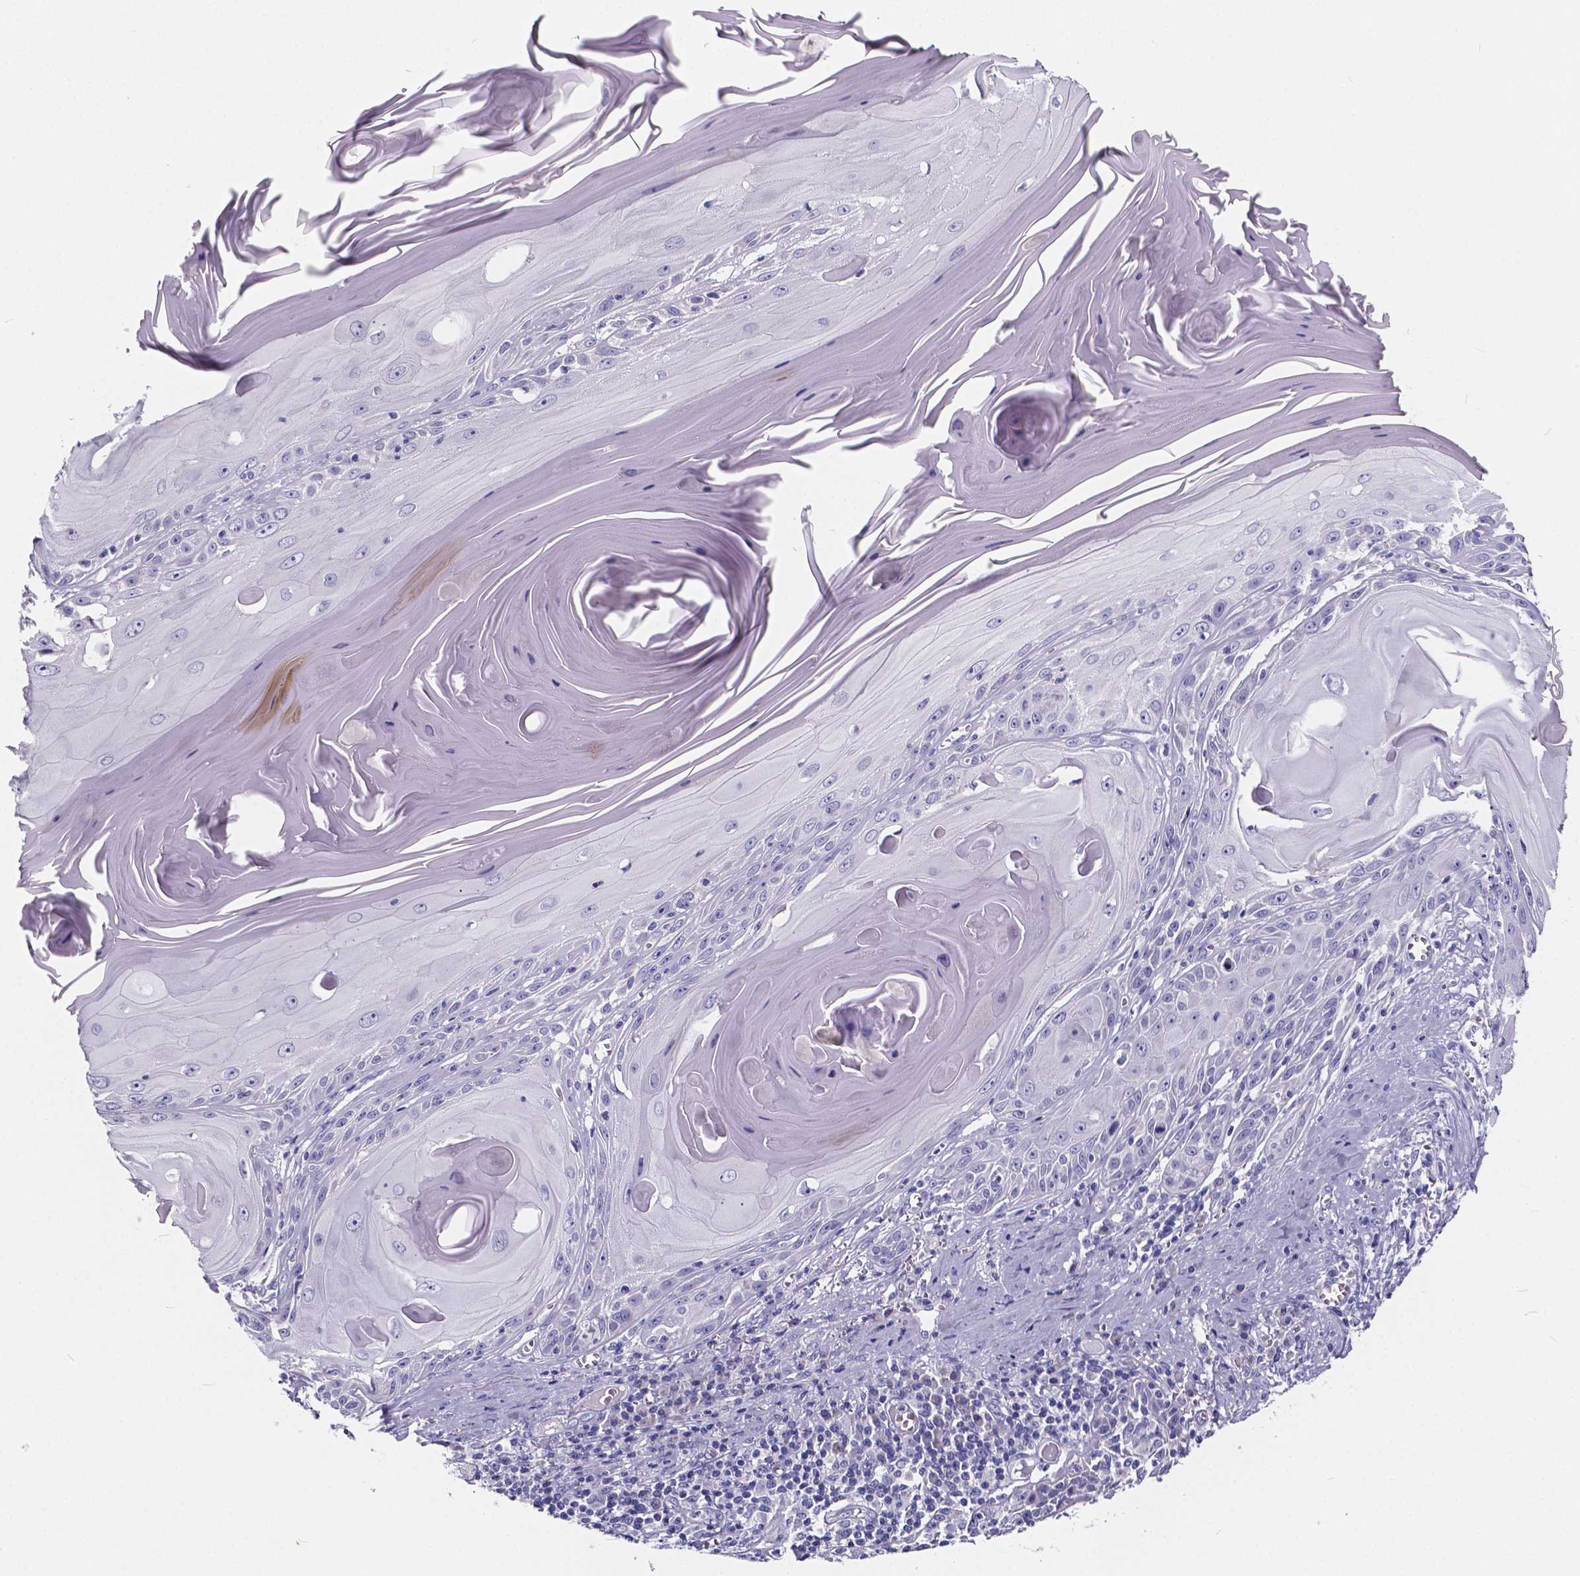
{"staining": {"intensity": "negative", "quantity": "none", "location": "none"}, "tissue": "skin cancer", "cell_type": "Tumor cells", "image_type": "cancer", "snomed": [{"axis": "morphology", "description": "Squamous cell carcinoma, NOS"}, {"axis": "topography", "description": "Skin"}, {"axis": "topography", "description": "Vulva"}], "caption": "High power microscopy histopathology image of an immunohistochemistry (IHC) micrograph of skin cancer (squamous cell carcinoma), revealing no significant positivity in tumor cells.", "gene": "SPEF2", "patient": {"sex": "female", "age": 85}}